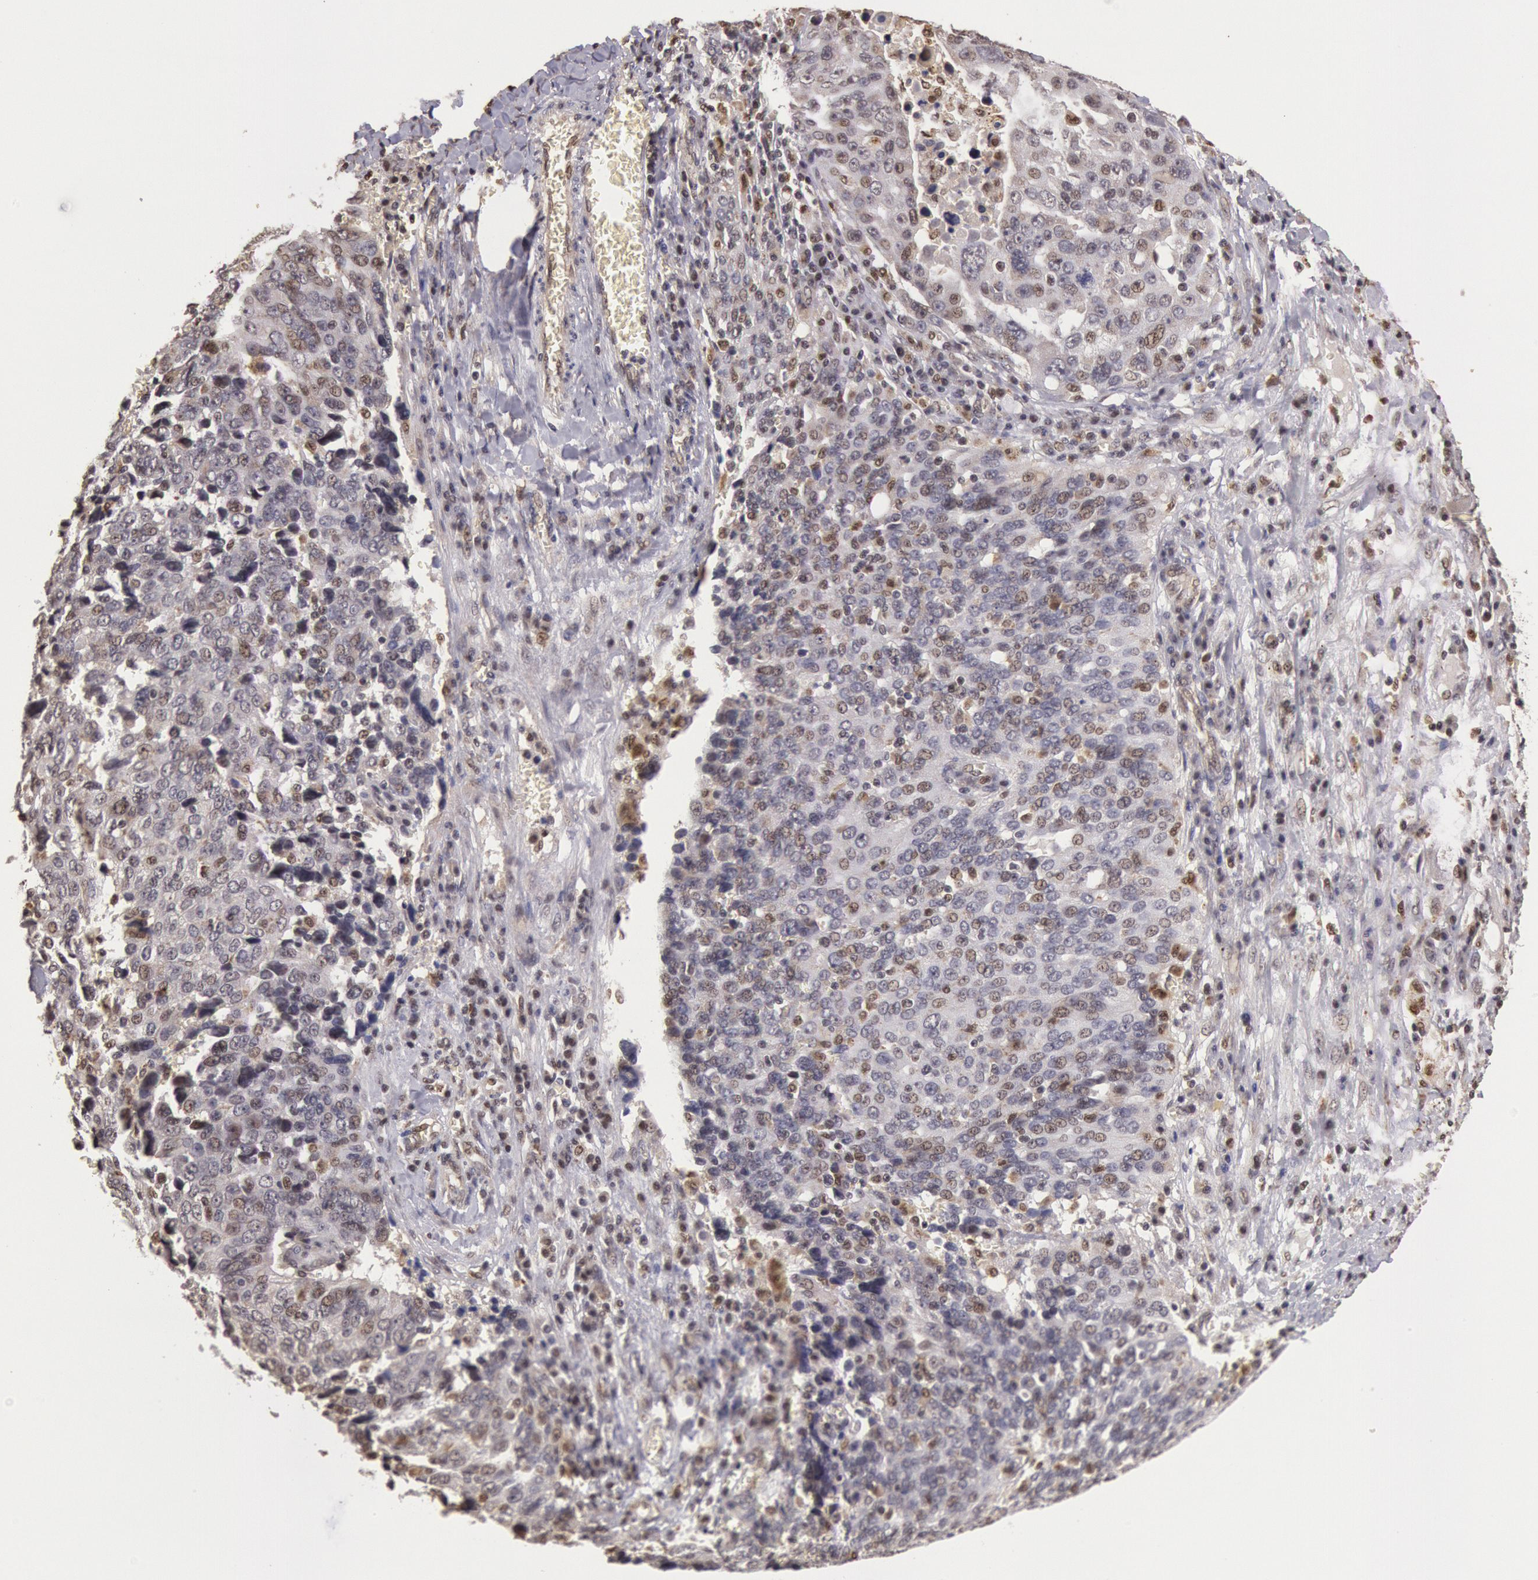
{"staining": {"intensity": "moderate", "quantity": "25%-75%", "location": "nuclear"}, "tissue": "ovarian cancer", "cell_type": "Tumor cells", "image_type": "cancer", "snomed": [{"axis": "morphology", "description": "Carcinoma, endometroid"}, {"axis": "topography", "description": "Ovary"}], "caption": "A brown stain labels moderate nuclear expression of a protein in human ovarian cancer (endometroid carcinoma) tumor cells. The staining was performed using DAB, with brown indicating positive protein expression. Nuclei are stained blue with hematoxylin.", "gene": "LIG4", "patient": {"sex": "female", "age": 75}}